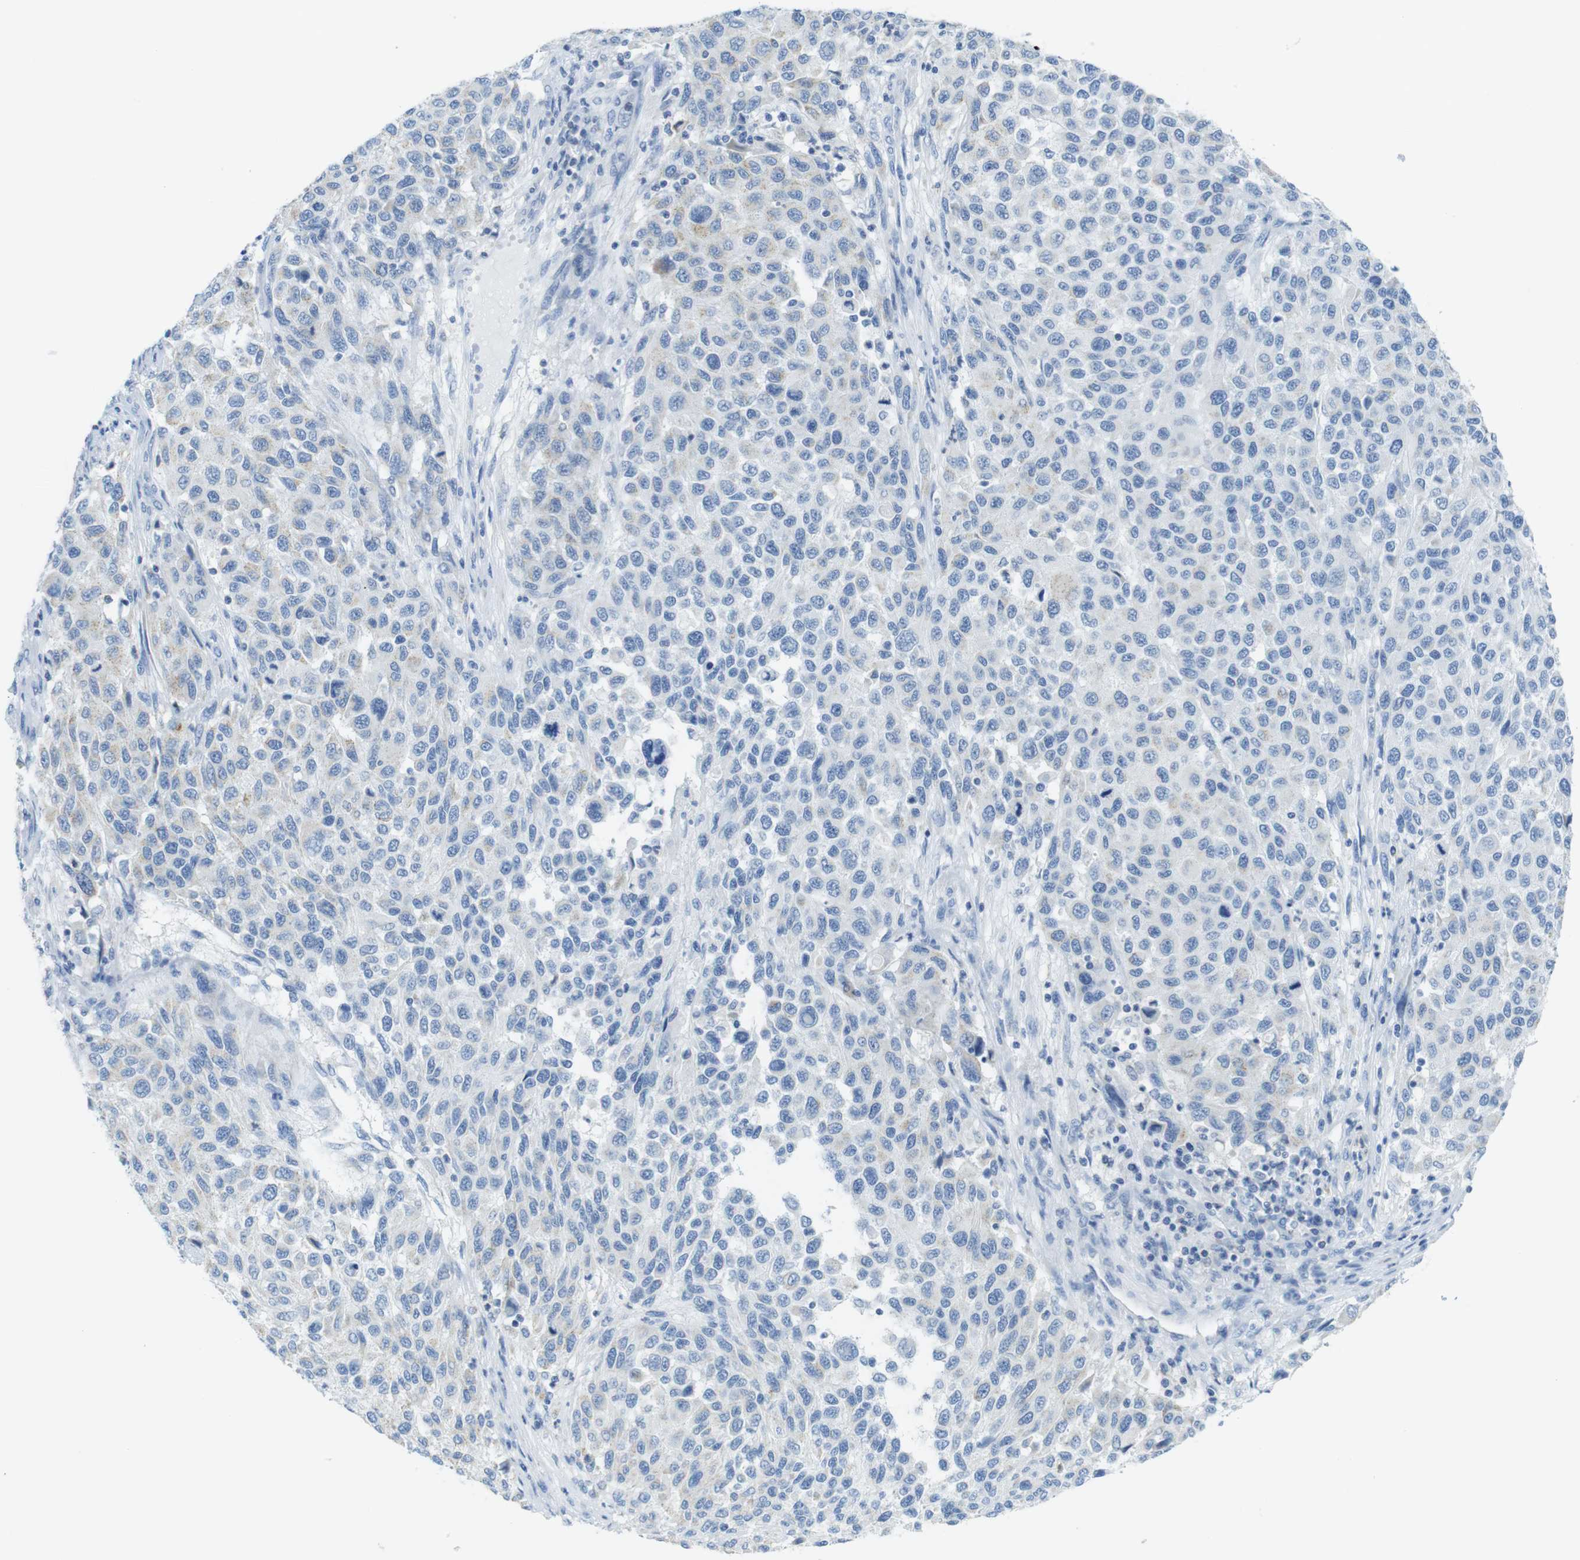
{"staining": {"intensity": "negative", "quantity": "none", "location": "none"}, "tissue": "melanoma", "cell_type": "Tumor cells", "image_type": "cancer", "snomed": [{"axis": "morphology", "description": "Malignant melanoma, Metastatic site"}, {"axis": "topography", "description": "Lymph node"}], "caption": "The micrograph demonstrates no staining of tumor cells in malignant melanoma (metastatic site). Brightfield microscopy of immunohistochemistry stained with DAB (3,3'-diaminobenzidine) (brown) and hematoxylin (blue), captured at high magnification.", "gene": "ASIC5", "patient": {"sex": "male", "age": 61}}